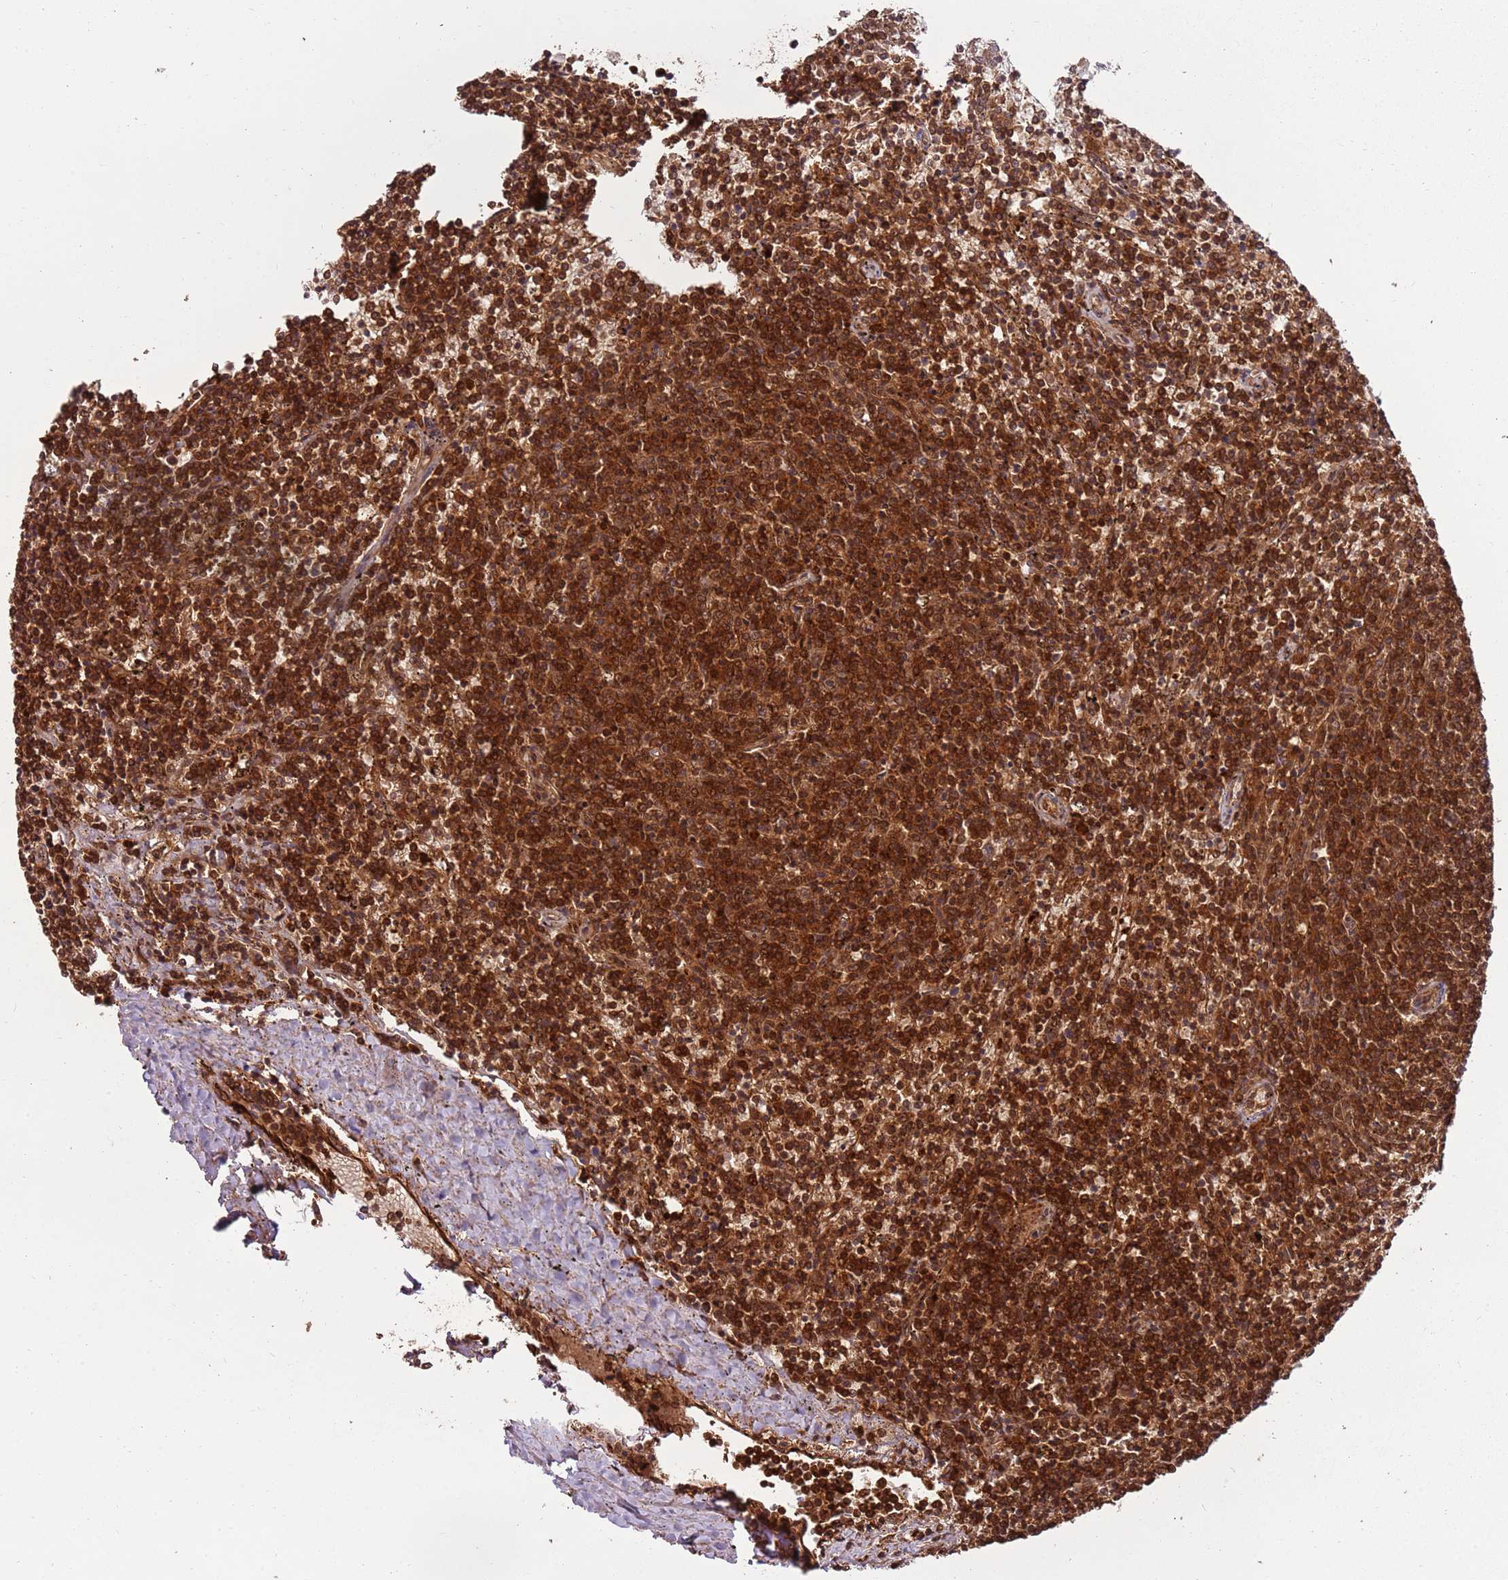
{"staining": {"intensity": "strong", "quantity": ">75%", "location": "cytoplasmic/membranous,nuclear"}, "tissue": "lymphoma", "cell_type": "Tumor cells", "image_type": "cancer", "snomed": [{"axis": "morphology", "description": "Malignant lymphoma, non-Hodgkin's type, Low grade"}, {"axis": "topography", "description": "Spleen"}], "caption": "Immunohistochemical staining of low-grade malignant lymphoma, non-Hodgkin's type reveals strong cytoplasmic/membranous and nuclear protein staining in about >75% of tumor cells. (IHC, brightfield microscopy, high magnification).", "gene": "PGLS", "patient": {"sex": "female", "age": 50}}